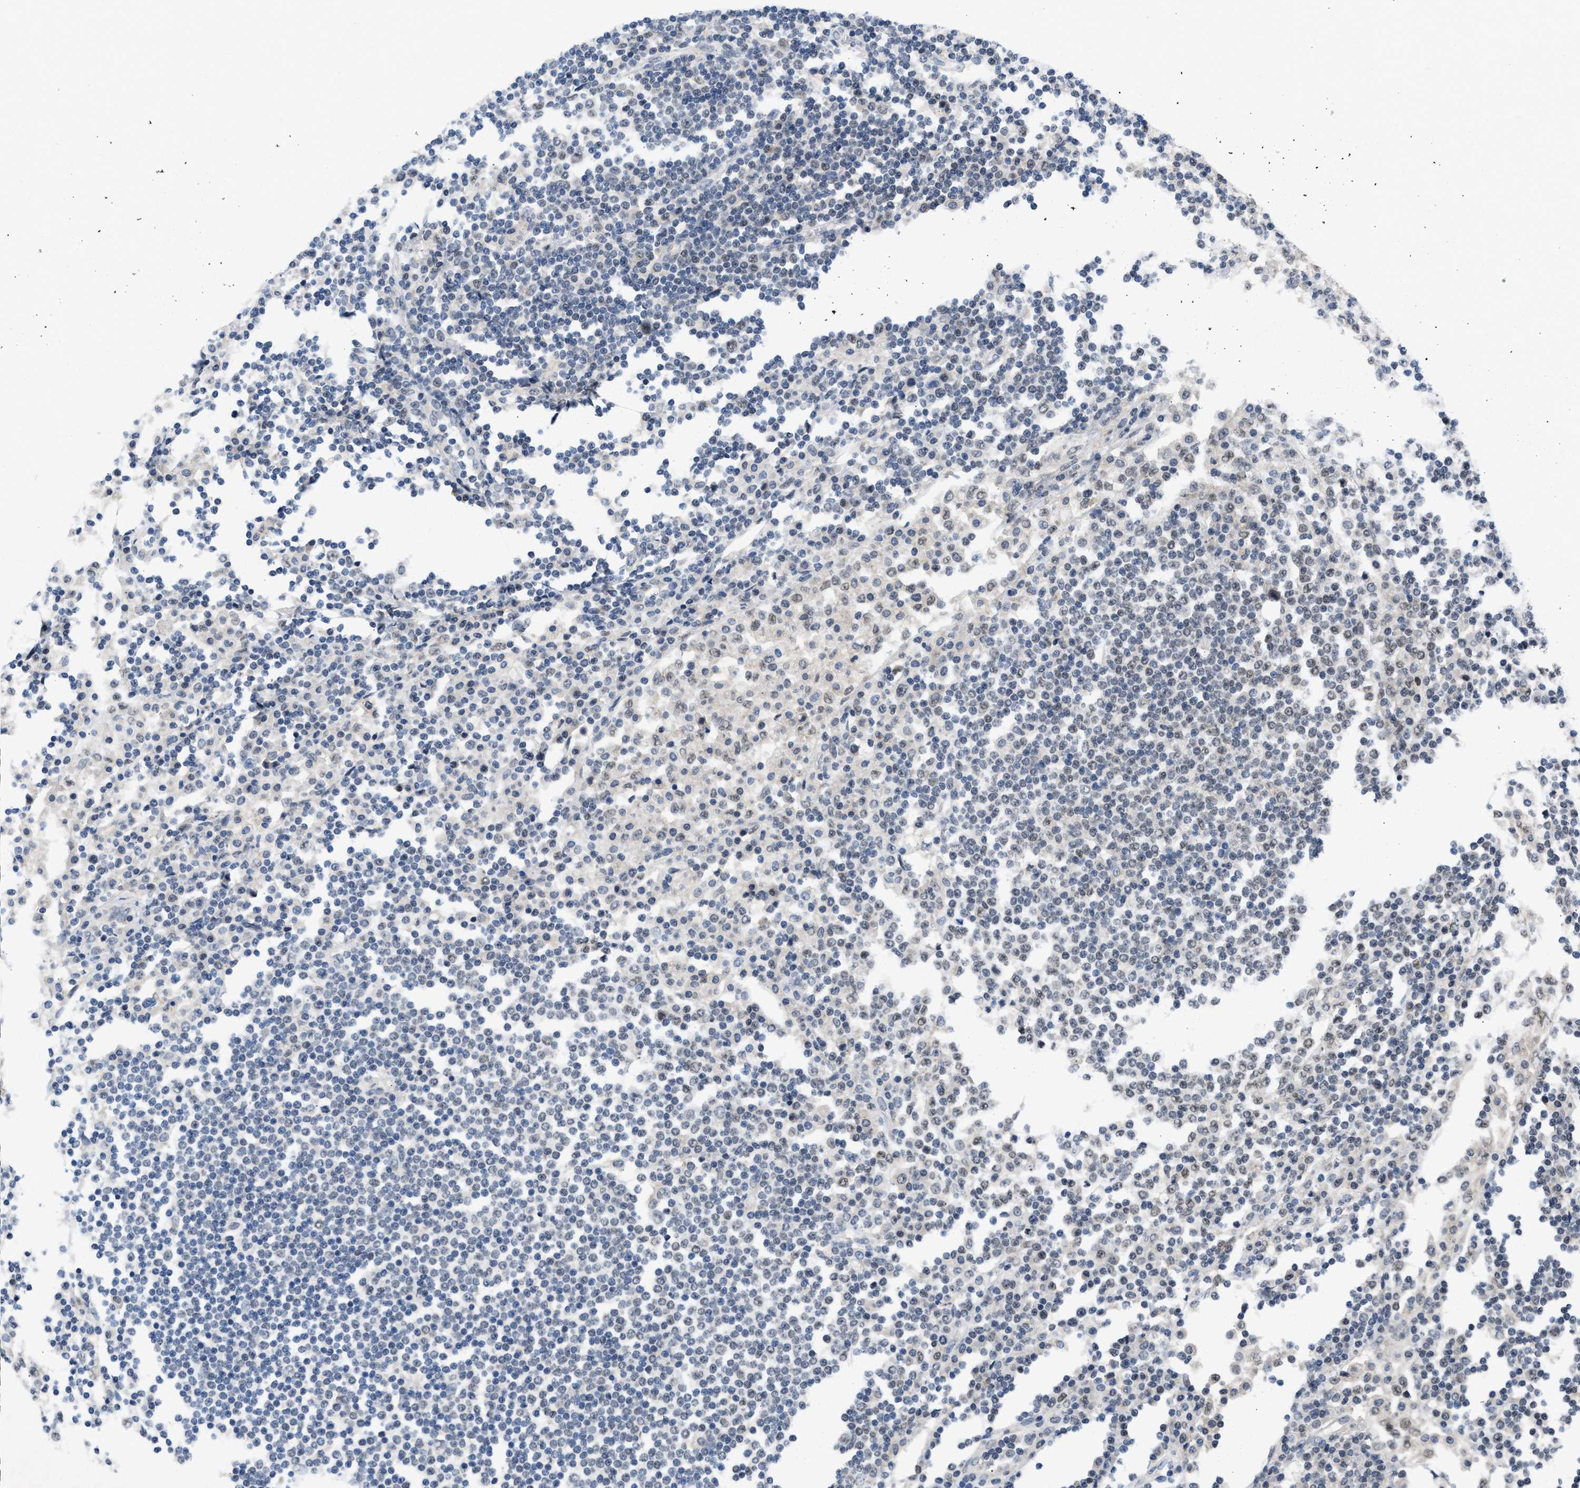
{"staining": {"intensity": "moderate", "quantity": ">75%", "location": "nuclear"}, "tissue": "lymph node", "cell_type": "Germinal center cells", "image_type": "normal", "snomed": [{"axis": "morphology", "description": "Normal tissue, NOS"}, {"axis": "topography", "description": "Lymph node"}], "caption": "The immunohistochemical stain shows moderate nuclear positivity in germinal center cells of benign lymph node.", "gene": "TERF2IP", "patient": {"sex": "female", "age": 53}}